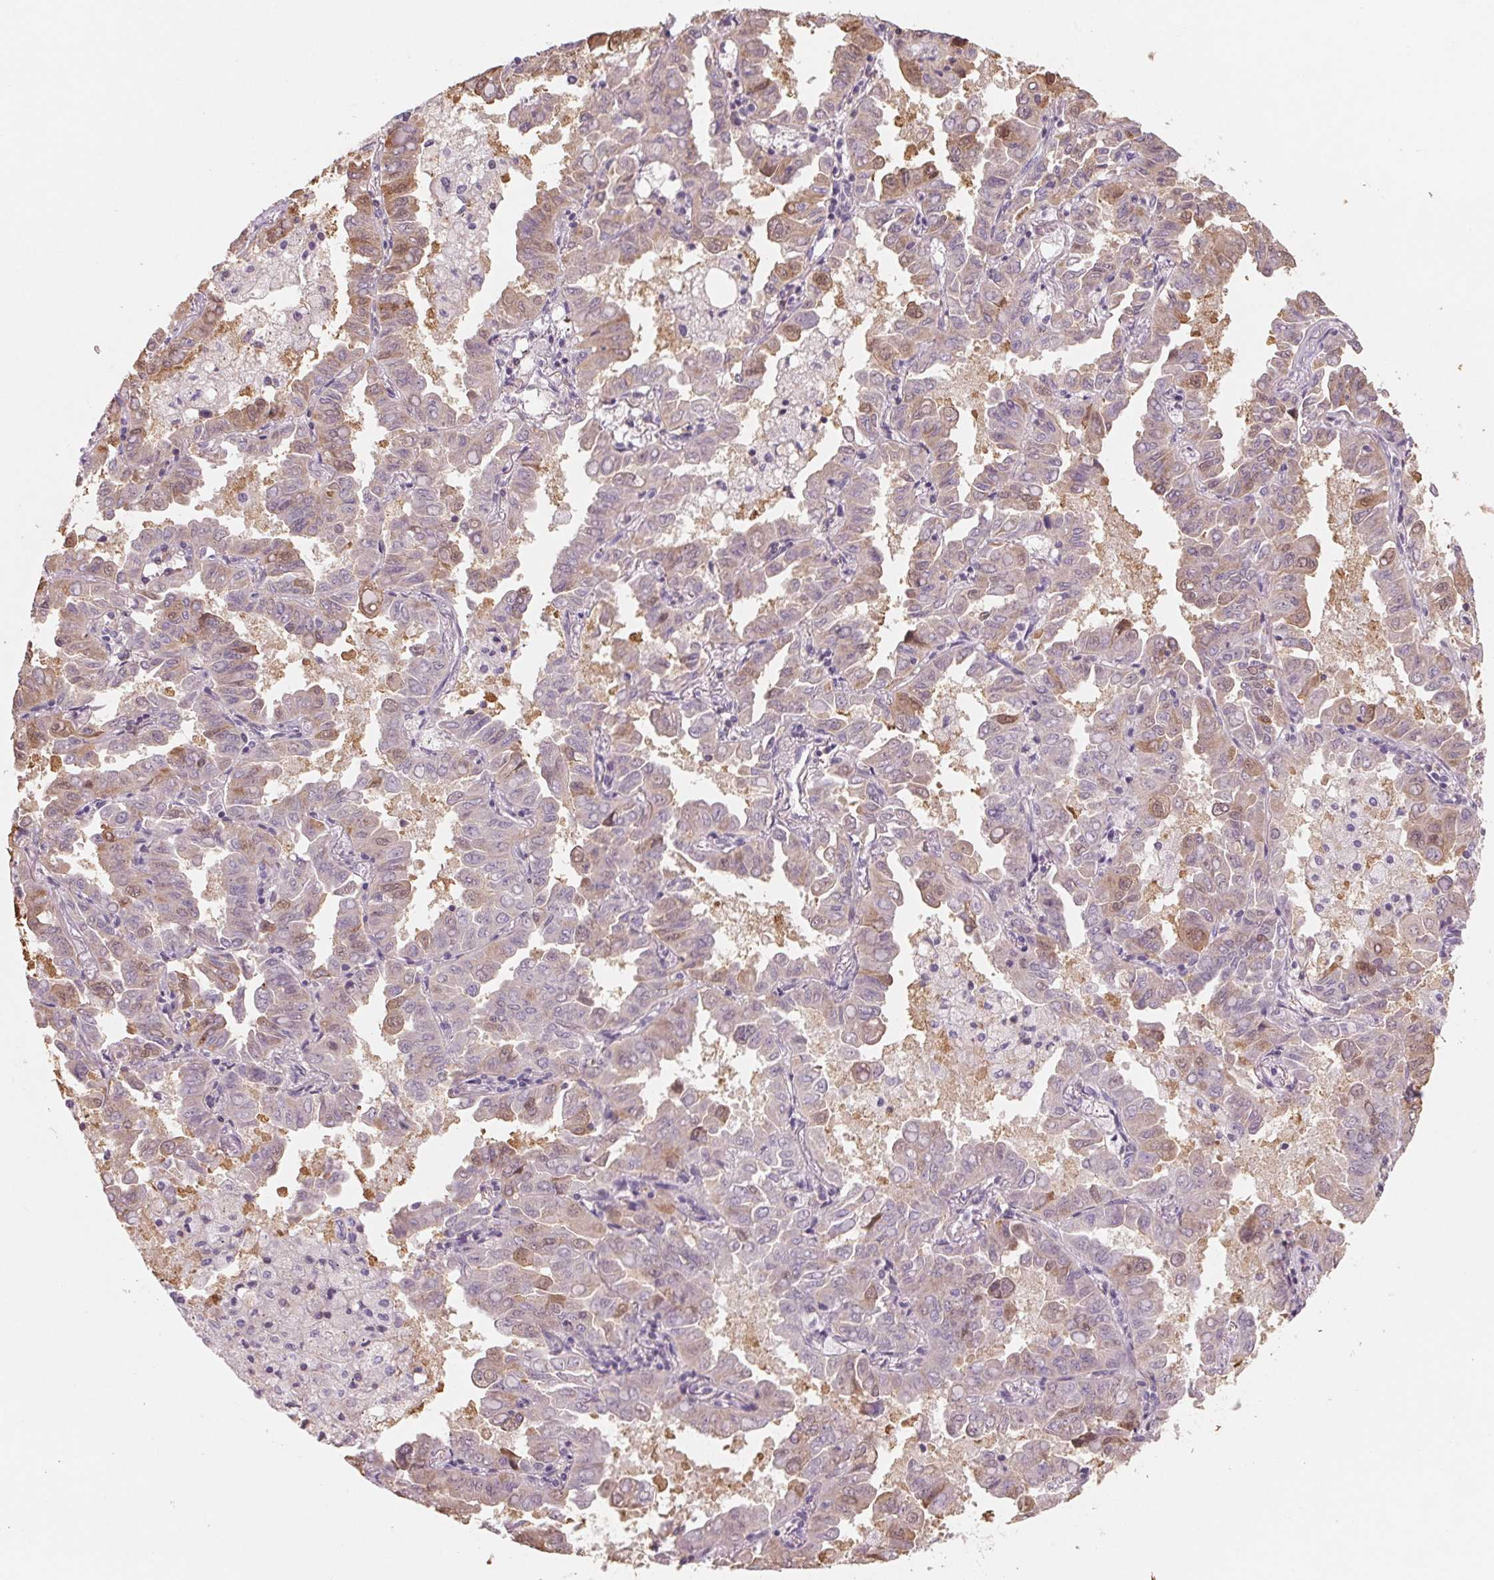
{"staining": {"intensity": "moderate", "quantity": "<25%", "location": "cytoplasmic/membranous,nuclear"}, "tissue": "lung cancer", "cell_type": "Tumor cells", "image_type": "cancer", "snomed": [{"axis": "morphology", "description": "Adenocarcinoma, NOS"}, {"axis": "topography", "description": "Lung"}], "caption": "High-power microscopy captured an immunohistochemistry image of lung cancer, revealing moderate cytoplasmic/membranous and nuclear positivity in about <25% of tumor cells. (DAB = brown stain, brightfield microscopy at high magnification).", "gene": "VTCN1", "patient": {"sex": "male", "age": 64}}